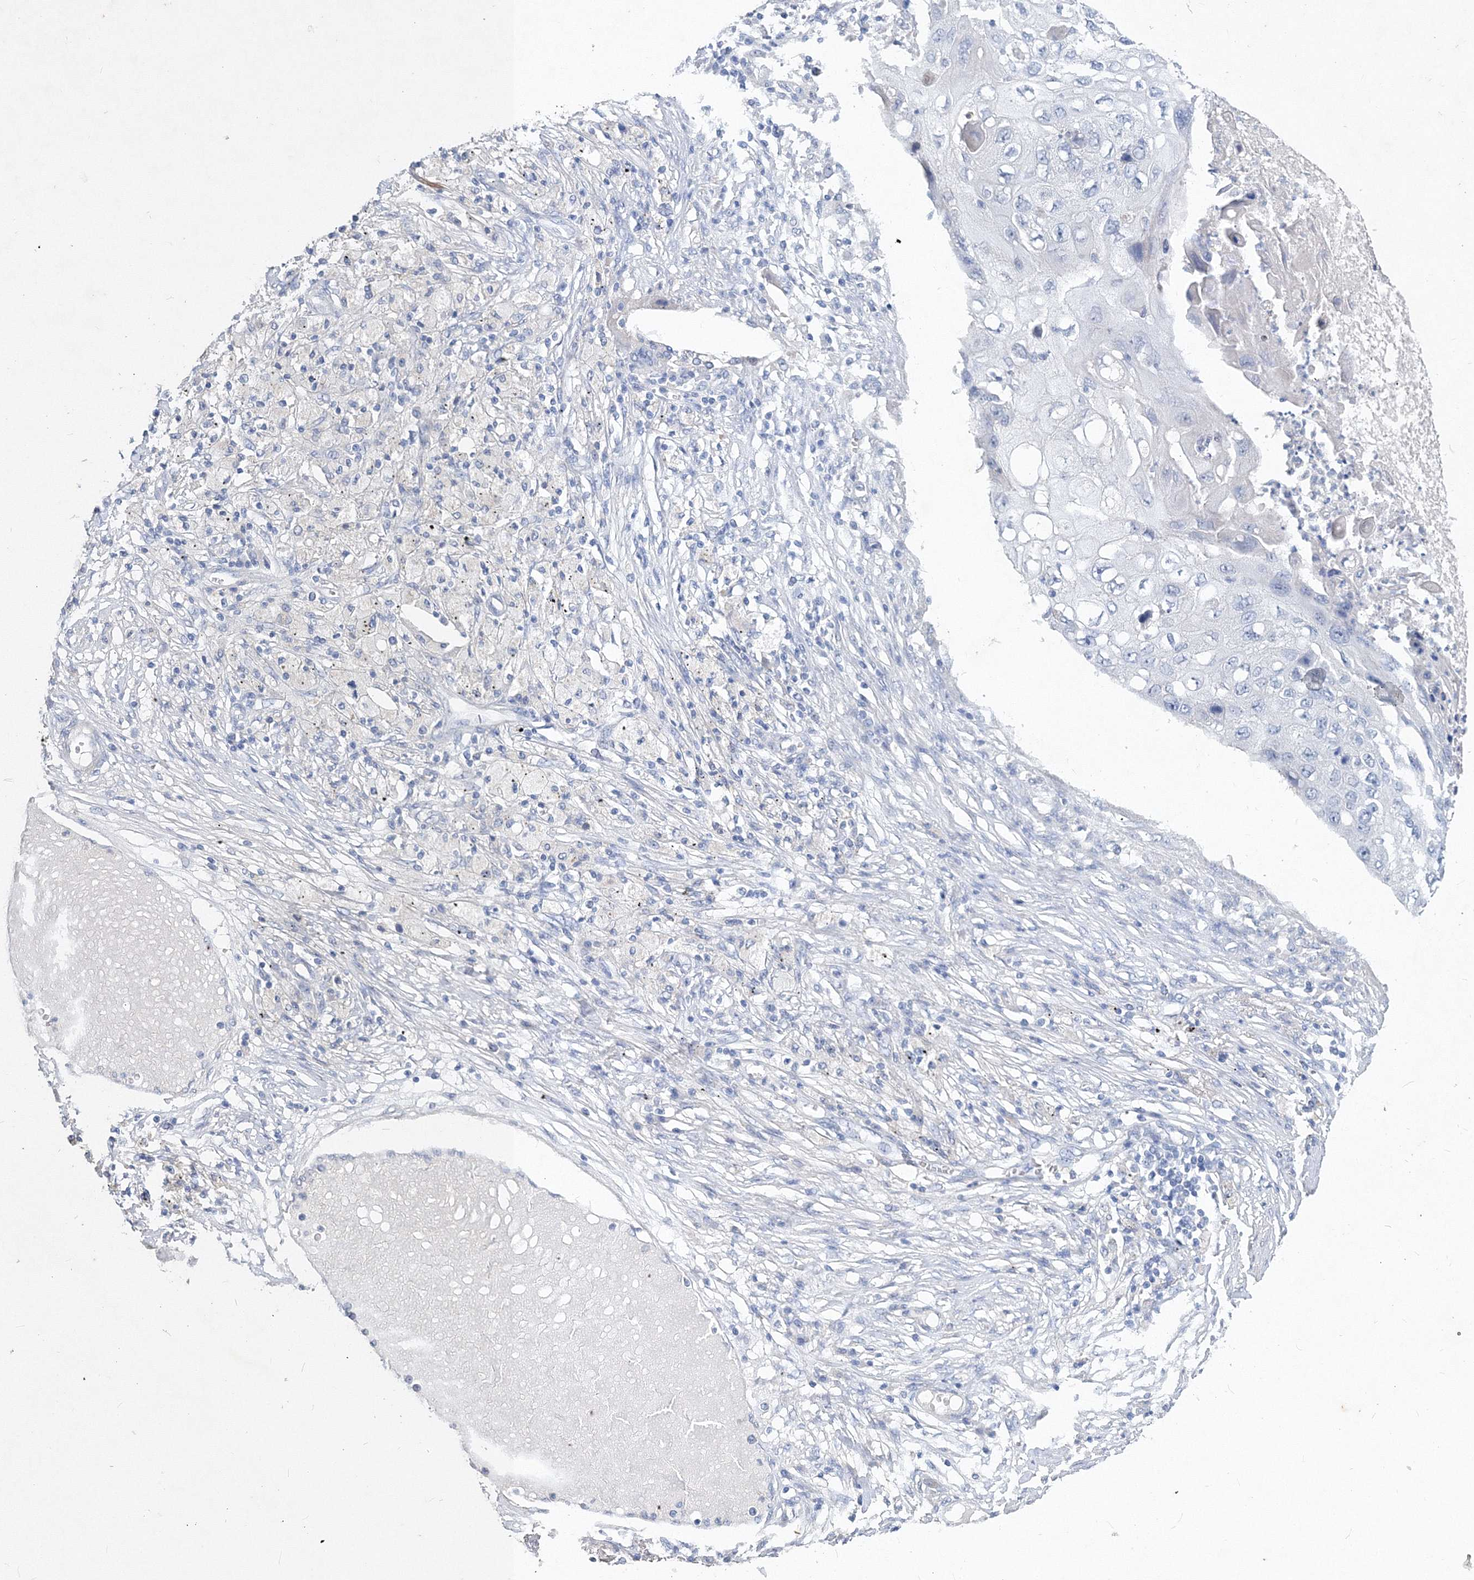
{"staining": {"intensity": "negative", "quantity": "none", "location": "none"}, "tissue": "lung cancer", "cell_type": "Tumor cells", "image_type": "cancer", "snomed": [{"axis": "morphology", "description": "Squamous cell carcinoma, NOS"}, {"axis": "topography", "description": "Lung"}], "caption": "A micrograph of human lung cancer (squamous cell carcinoma) is negative for staining in tumor cells.", "gene": "OSBPL6", "patient": {"sex": "female", "age": 63}}